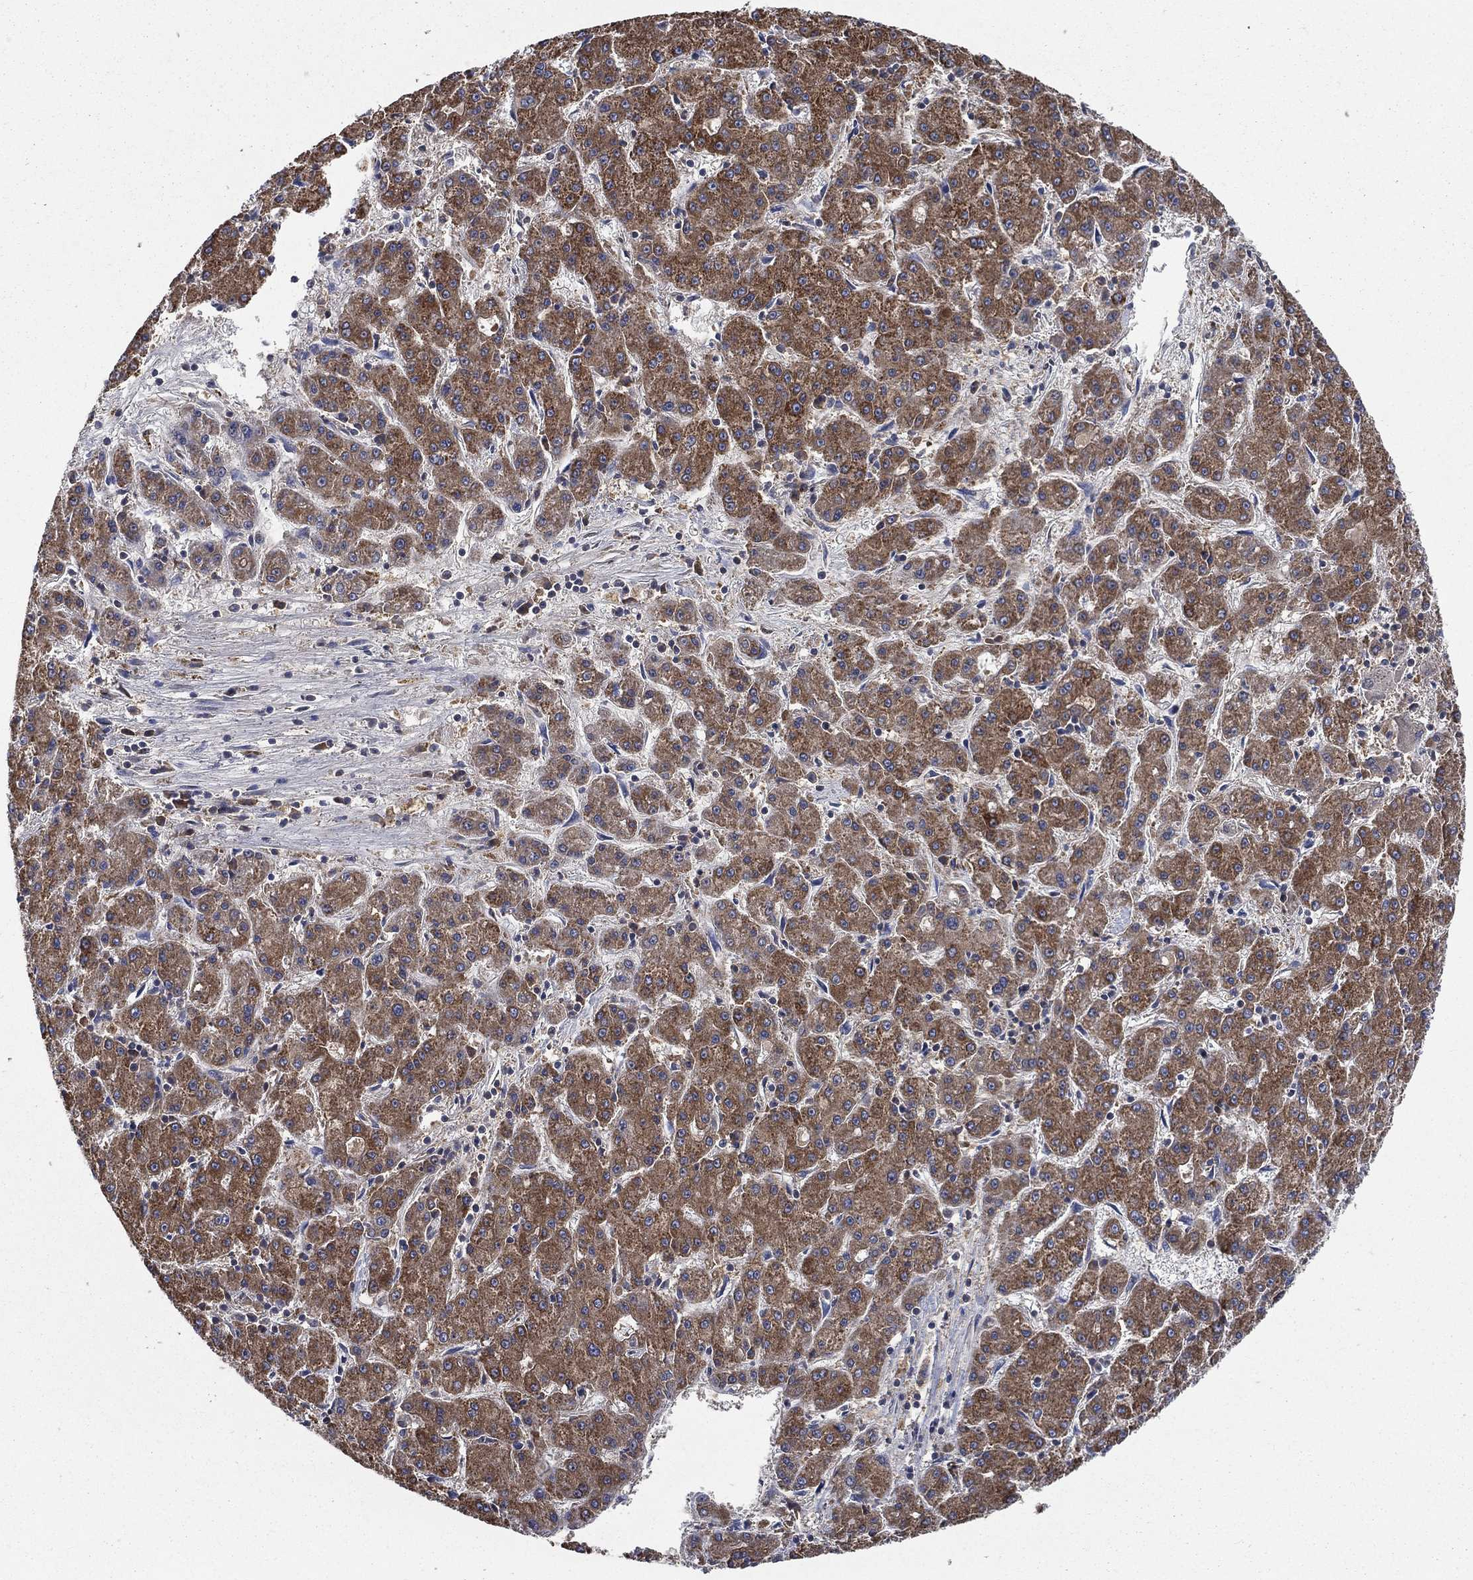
{"staining": {"intensity": "strong", "quantity": ">75%", "location": "cytoplasmic/membranous"}, "tissue": "liver cancer", "cell_type": "Tumor cells", "image_type": "cancer", "snomed": [{"axis": "morphology", "description": "Carcinoma, Hepatocellular, NOS"}, {"axis": "topography", "description": "Liver"}], "caption": "The histopathology image demonstrates immunohistochemical staining of liver cancer (hepatocellular carcinoma). There is strong cytoplasmic/membranous staining is appreciated in about >75% of tumor cells.", "gene": "SMPD3", "patient": {"sex": "male", "age": 73}}